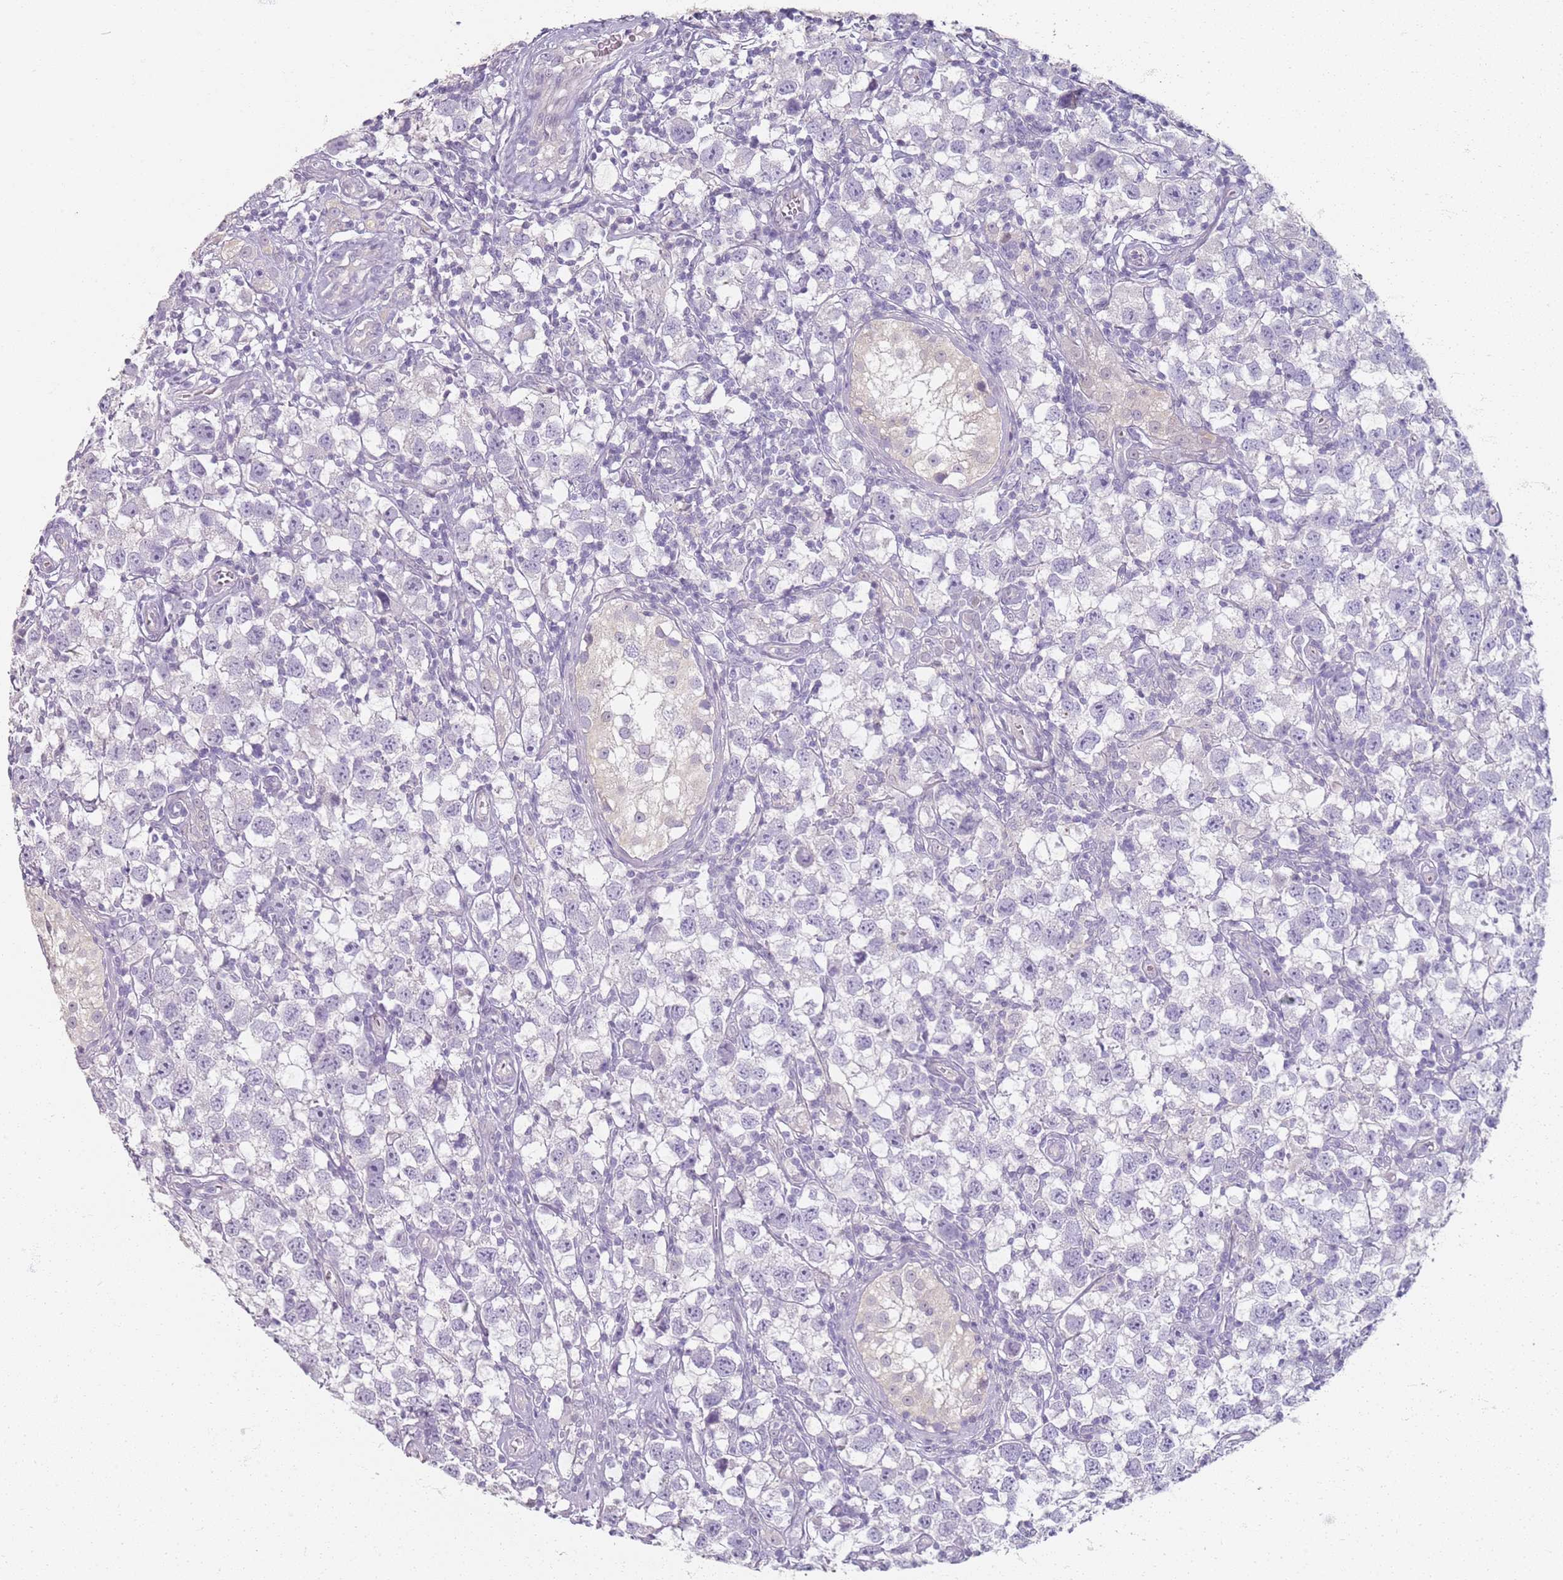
{"staining": {"intensity": "negative", "quantity": "none", "location": "none"}, "tissue": "testis cancer", "cell_type": "Tumor cells", "image_type": "cancer", "snomed": [{"axis": "morphology", "description": "Seminoma, NOS"}, {"axis": "morphology", "description": "Carcinoma, Embryonal, NOS"}, {"axis": "topography", "description": "Testis"}], "caption": "Testis cancer stained for a protein using immunohistochemistry (IHC) displays no expression tumor cells.", "gene": "CD40LG", "patient": {"sex": "male", "age": 29}}